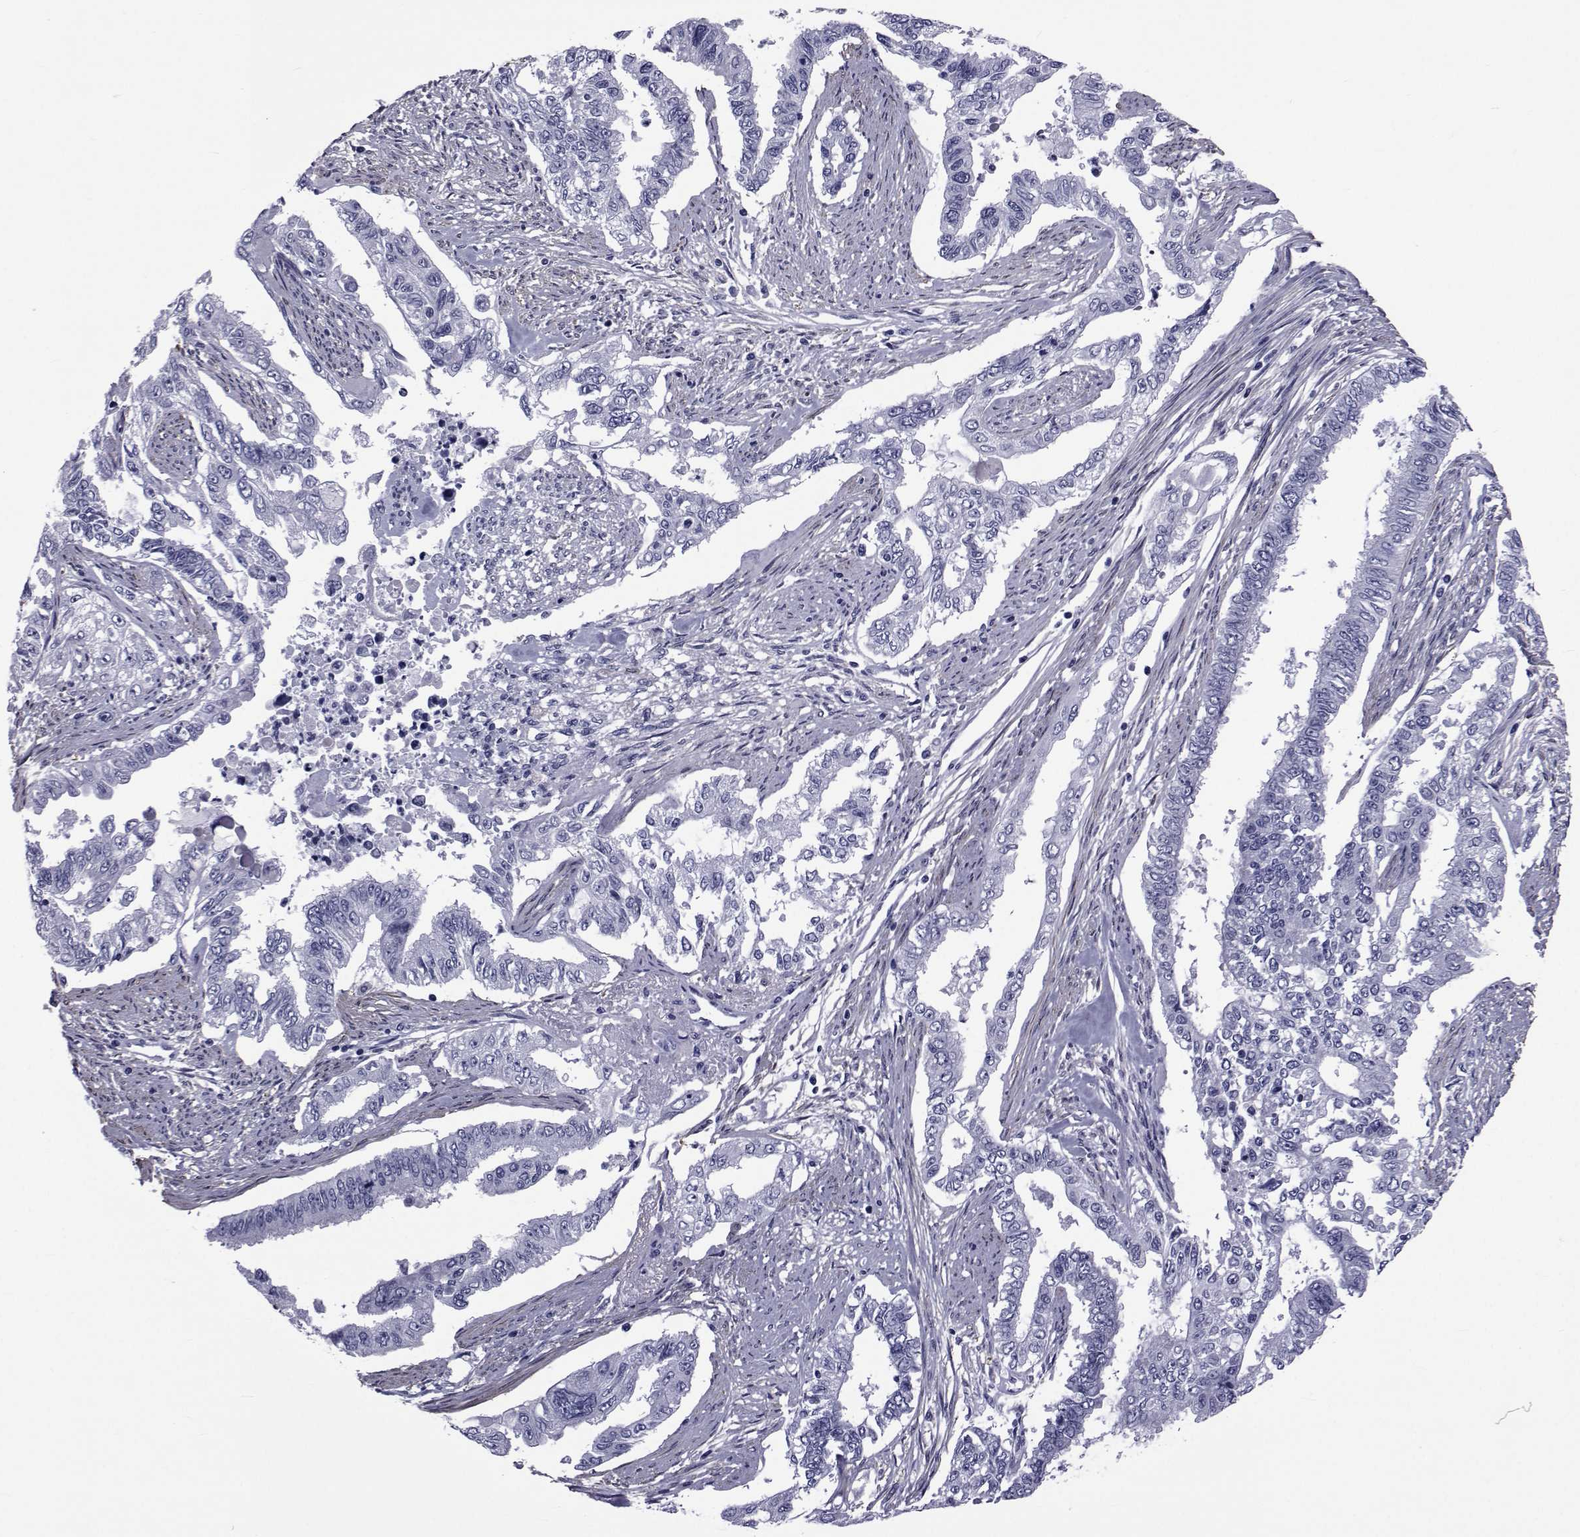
{"staining": {"intensity": "negative", "quantity": "none", "location": "none"}, "tissue": "endometrial cancer", "cell_type": "Tumor cells", "image_type": "cancer", "snomed": [{"axis": "morphology", "description": "Adenocarcinoma, NOS"}, {"axis": "topography", "description": "Uterus"}], "caption": "There is no significant staining in tumor cells of endometrial cancer.", "gene": "GKAP1", "patient": {"sex": "female", "age": 59}}